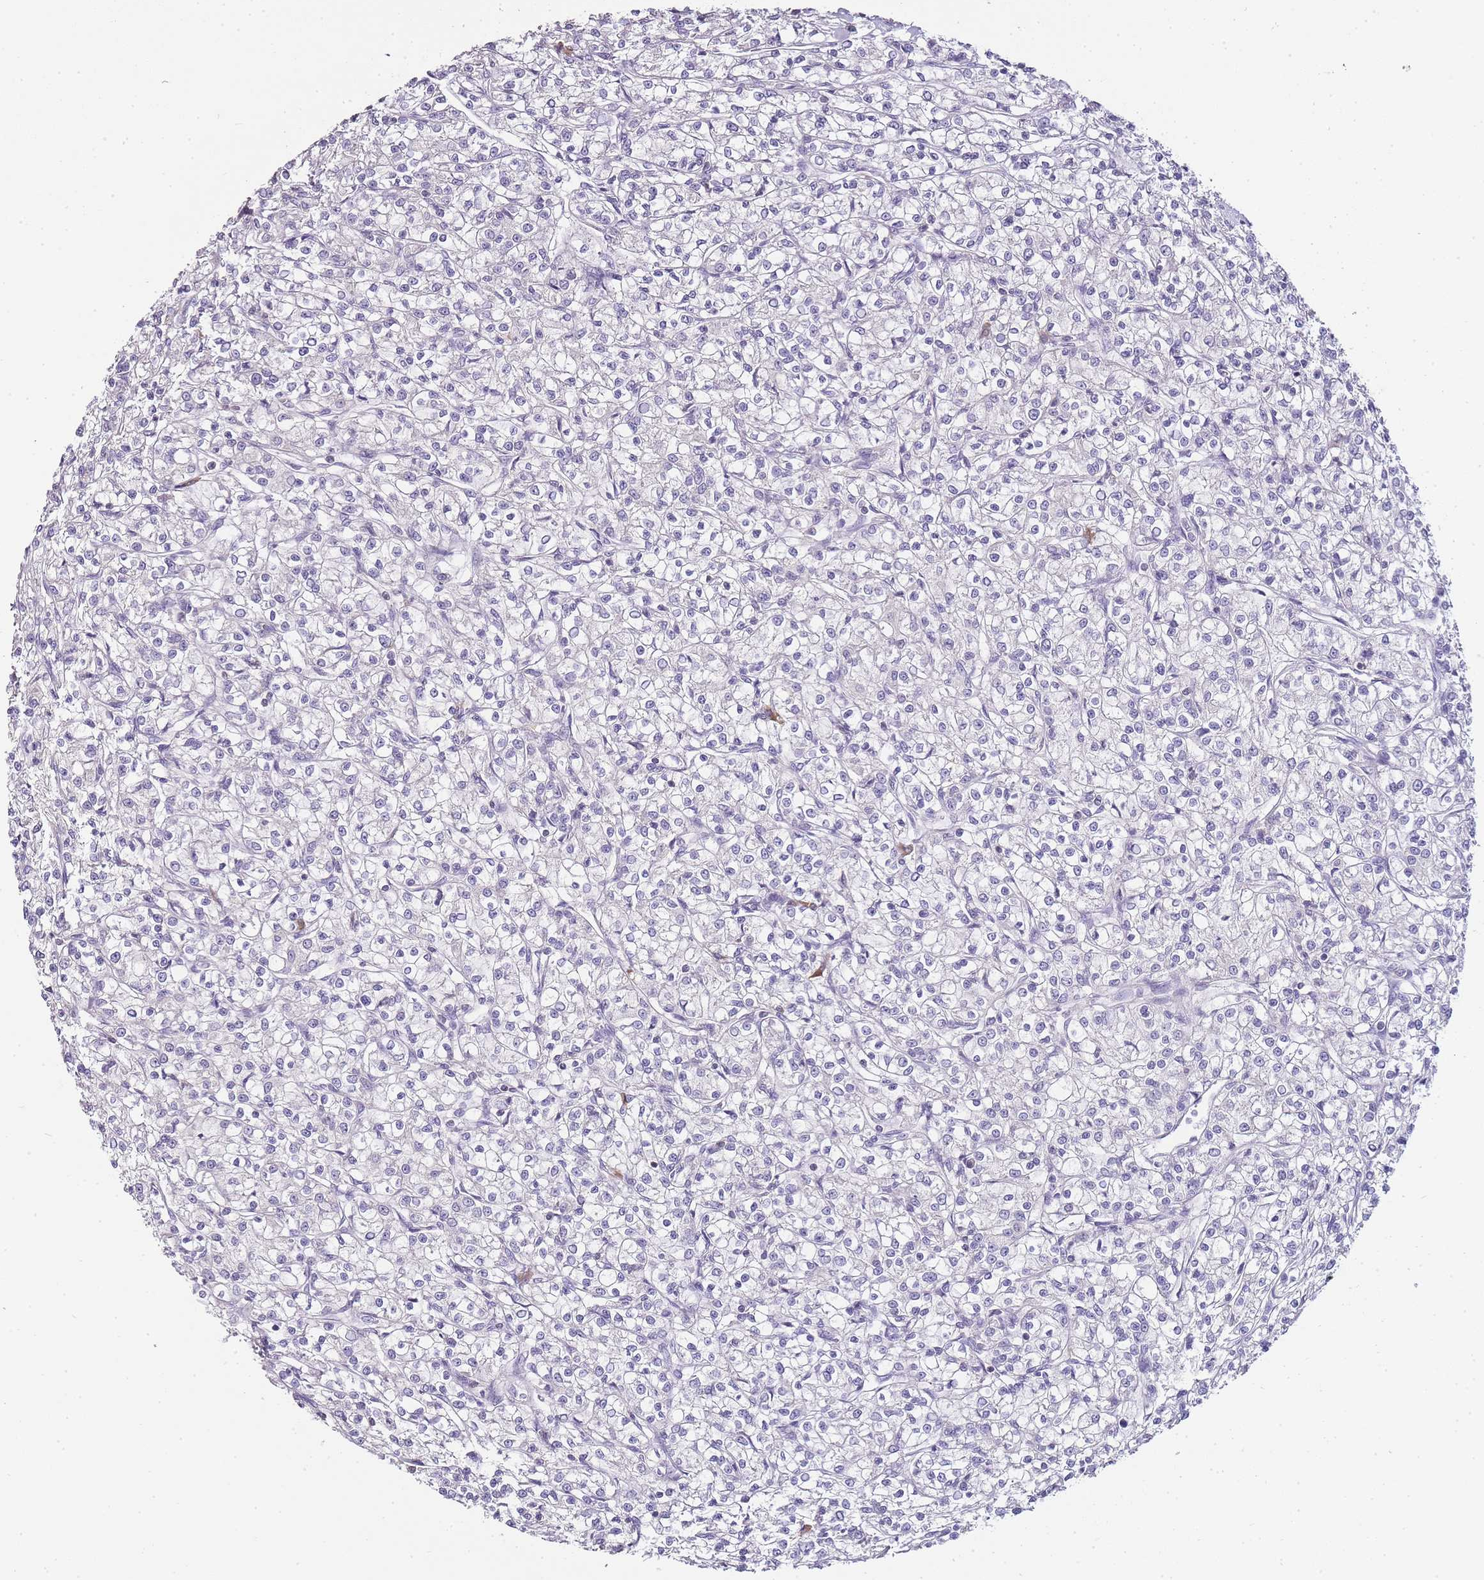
{"staining": {"intensity": "negative", "quantity": "none", "location": "none"}, "tissue": "renal cancer", "cell_type": "Tumor cells", "image_type": "cancer", "snomed": [{"axis": "morphology", "description": "Adenocarcinoma, NOS"}, {"axis": "topography", "description": "Kidney"}], "caption": "An image of human renal adenocarcinoma is negative for staining in tumor cells. The staining was performed using DAB (3,3'-diaminobenzidine) to visualize the protein expression in brown, while the nuclei were stained in blue with hematoxylin (Magnification: 20x).", "gene": "ZBP1", "patient": {"sex": "female", "age": 59}}